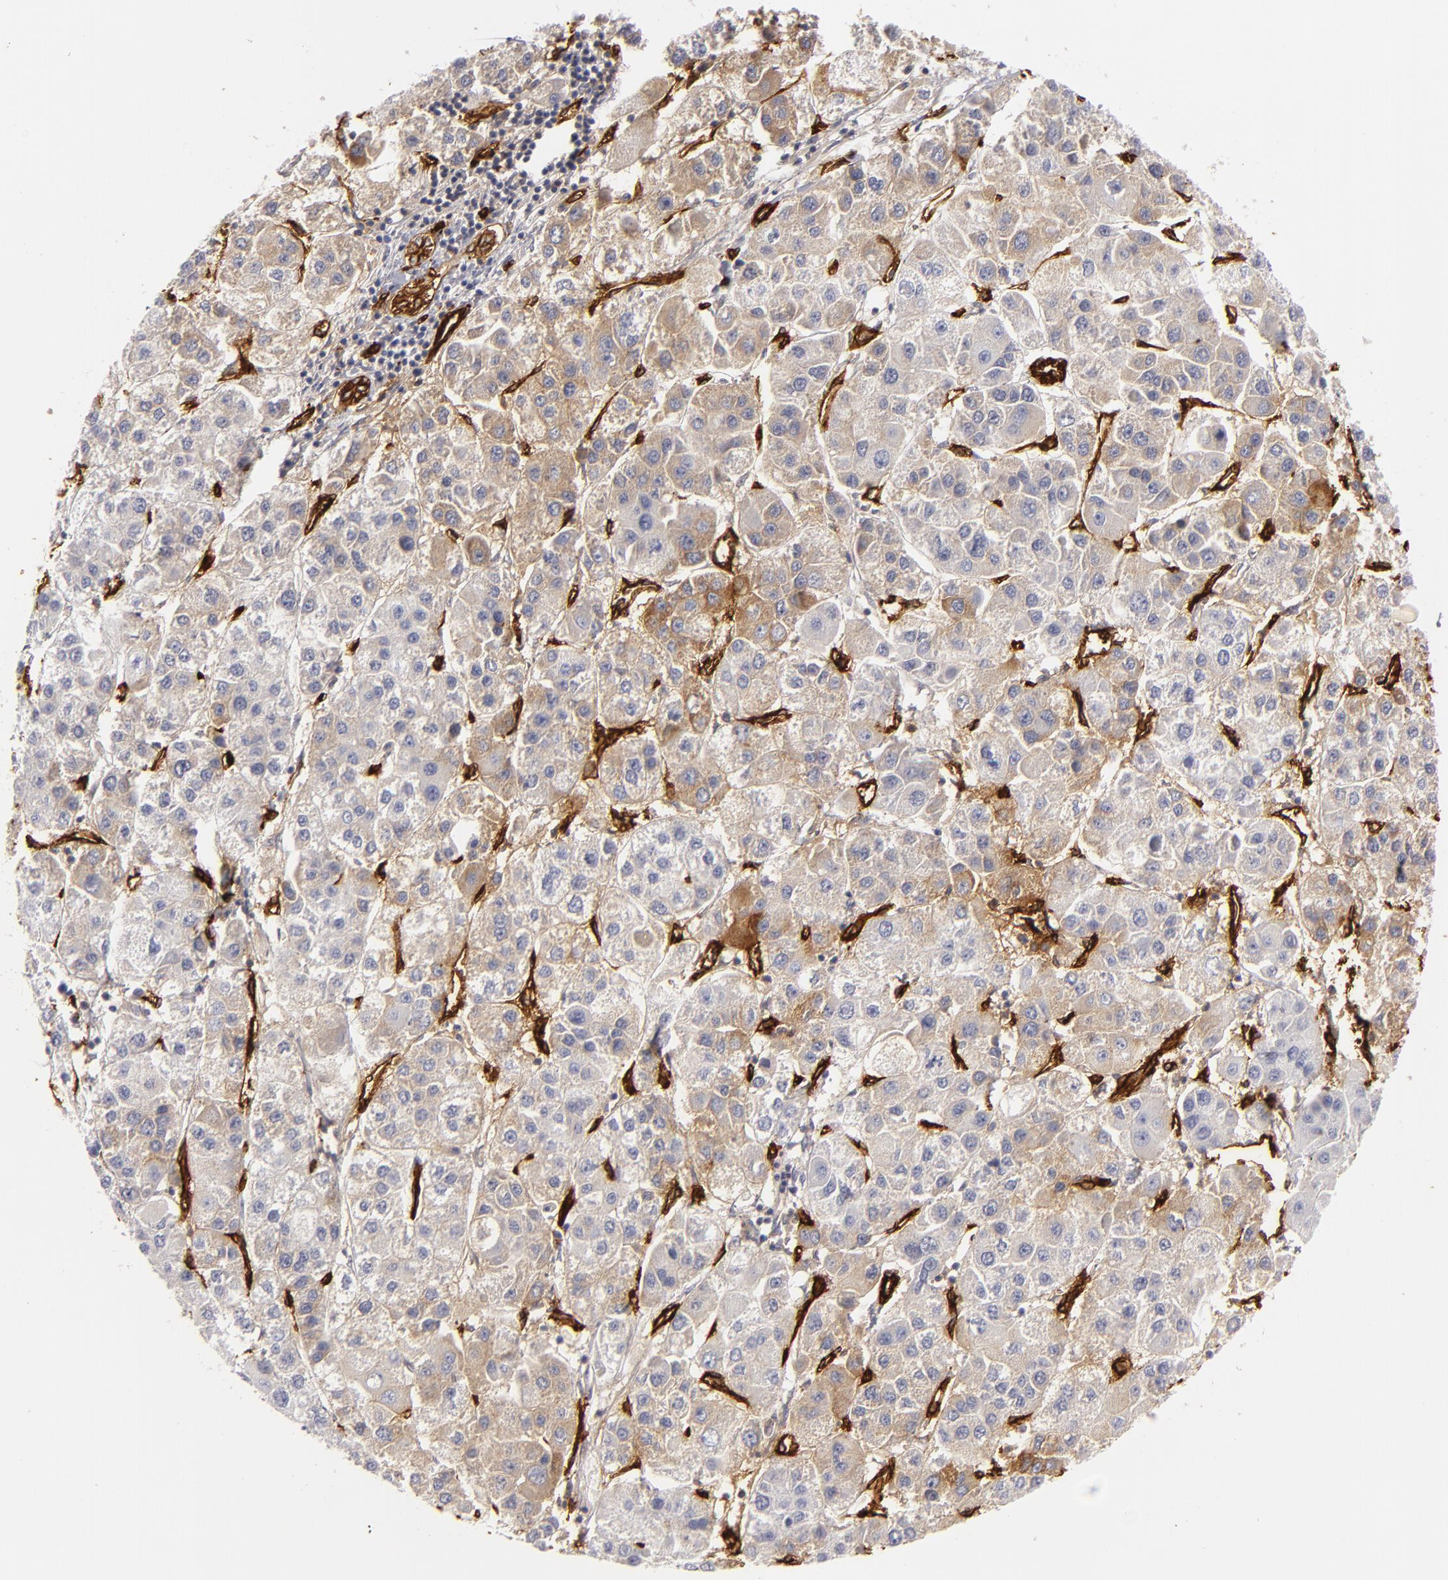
{"staining": {"intensity": "moderate", "quantity": "25%-75%", "location": "cytoplasmic/membranous"}, "tissue": "liver cancer", "cell_type": "Tumor cells", "image_type": "cancer", "snomed": [{"axis": "morphology", "description": "Carcinoma, Hepatocellular, NOS"}, {"axis": "topography", "description": "Liver"}], "caption": "Human hepatocellular carcinoma (liver) stained with a brown dye reveals moderate cytoplasmic/membranous positive positivity in approximately 25%-75% of tumor cells.", "gene": "MCAM", "patient": {"sex": "female", "age": 85}}